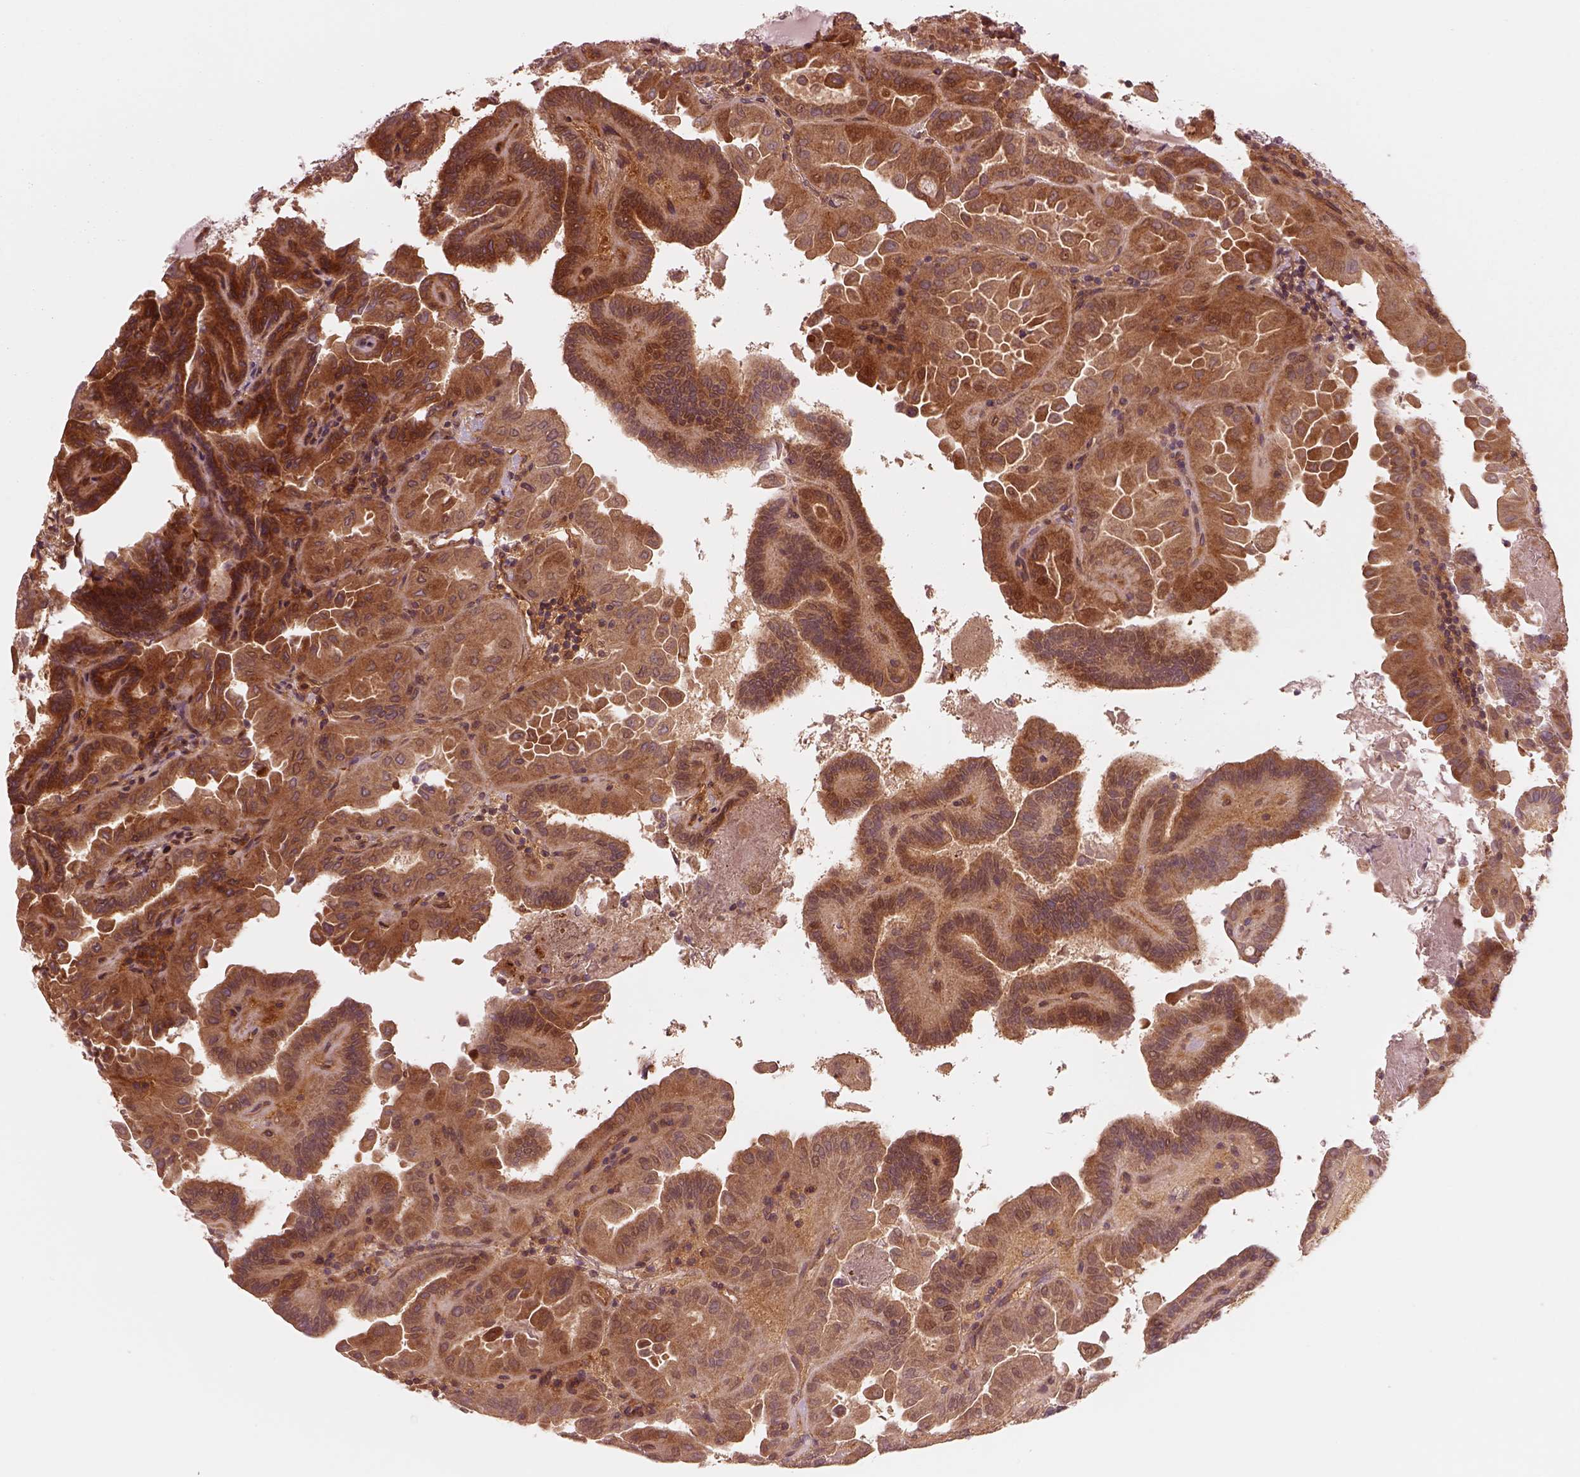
{"staining": {"intensity": "strong", "quantity": "25%-75%", "location": "cytoplasmic/membranous"}, "tissue": "thyroid cancer", "cell_type": "Tumor cells", "image_type": "cancer", "snomed": [{"axis": "morphology", "description": "Papillary adenocarcinoma, NOS"}, {"axis": "topography", "description": "Thyroid gland"}], "caption": "Human thyroid papillary adenocarcinoma stained with a protein marker displays strong staining in tumor cells.", "gene": "ASCC2", "patient": {"sex": "female", "age": 46}}